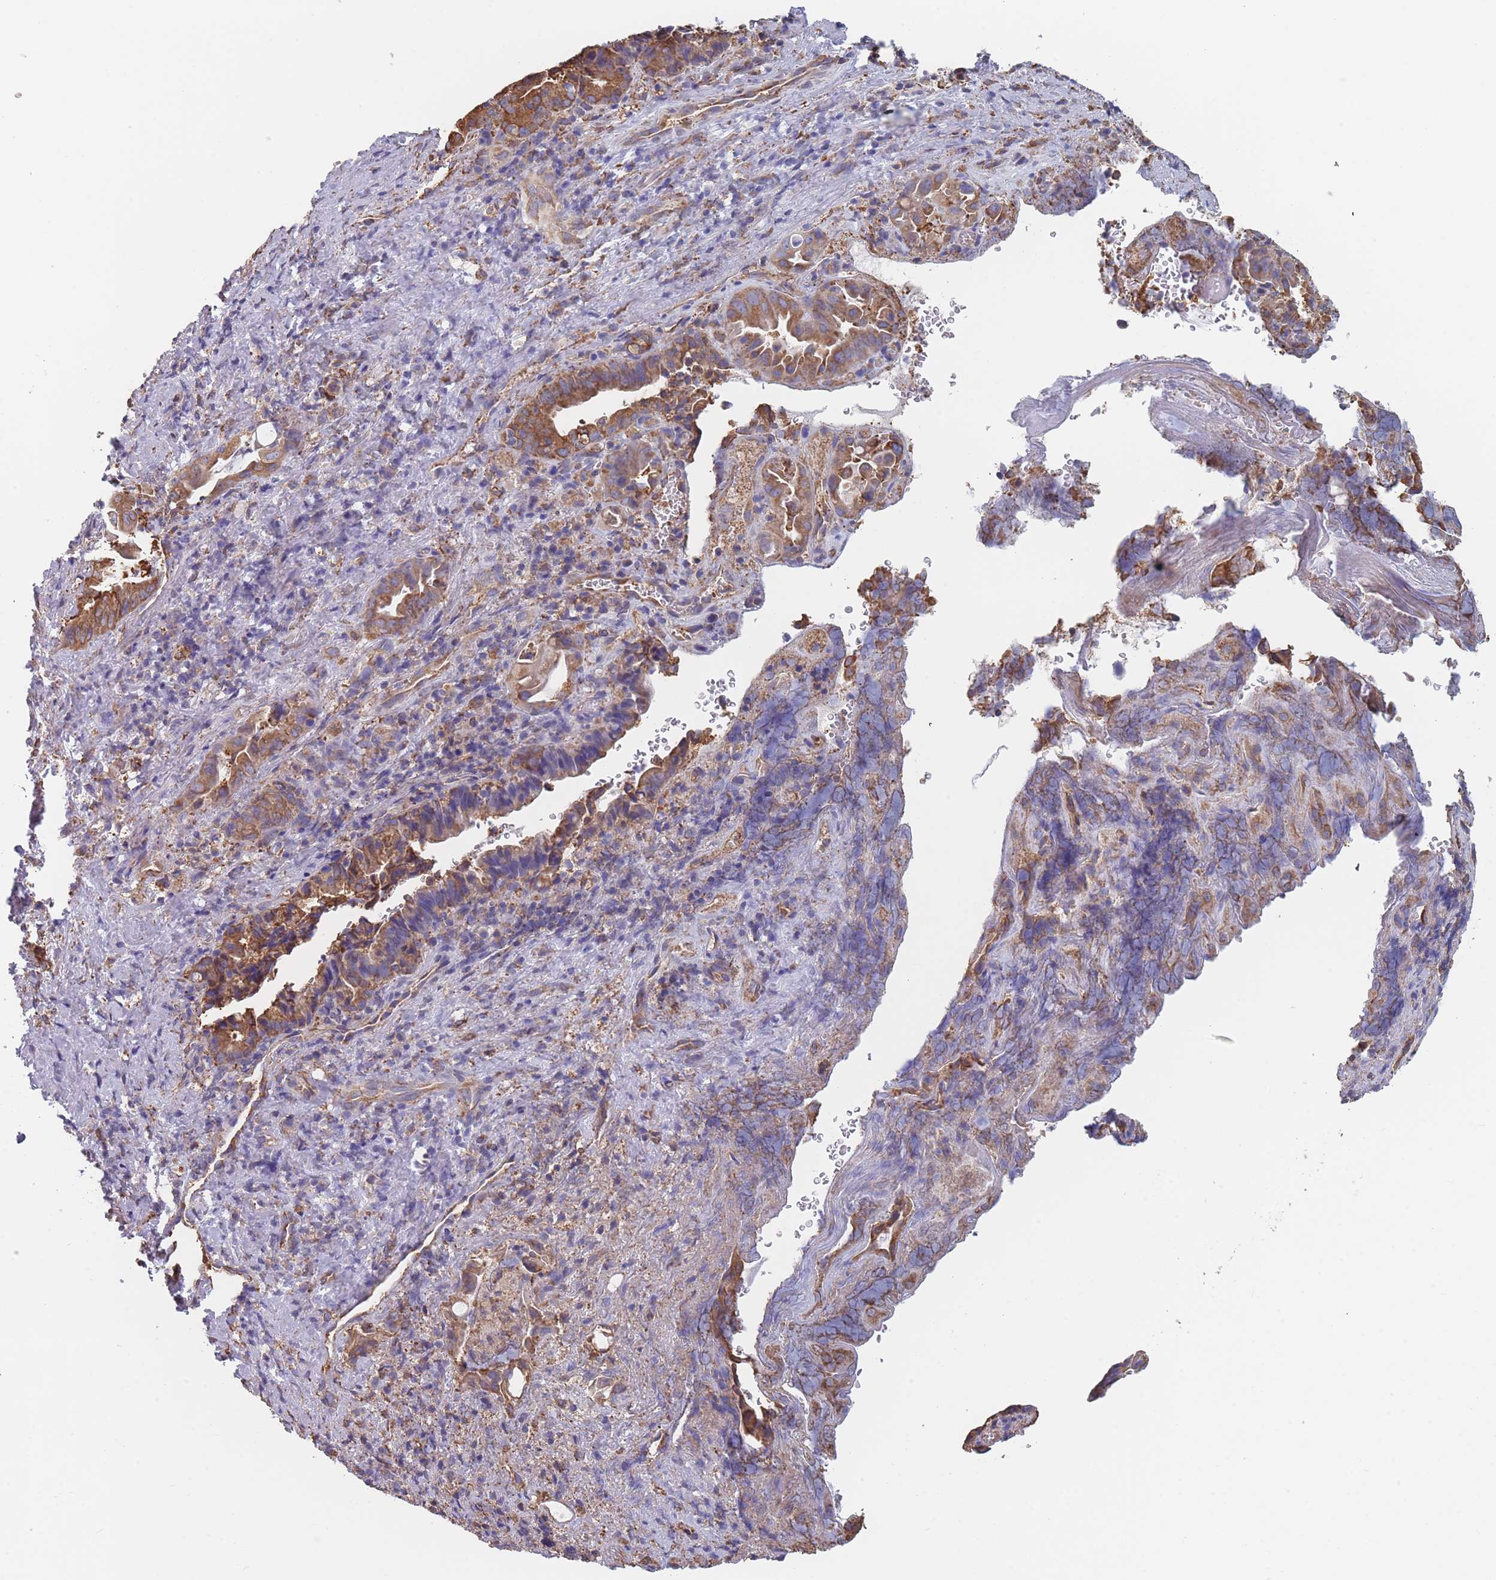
{"staining": {"intensity": "moderate", "quantity": ">75%", "location": "cytoplasmic/membranous"}, "tissue": "liver cancer", "cell_type": "Tumor cells", "image_type": "cancer", "snomed": [{"axis": "morphology", "description": "Cholangiocarcinoma"}, {"axis": "topography", "description": "Liver"}], "caption": "Liver cancer (cholangiocarcinoma) stained with DAB (3,3'-diaminobenzidine) IHC exhibits medium levels of moderate cytoplasmic/membranous expression in approximately >75% of tumor cells.", "gene": "OR7C2", "patient": {"sex": "female", "age": 68}}